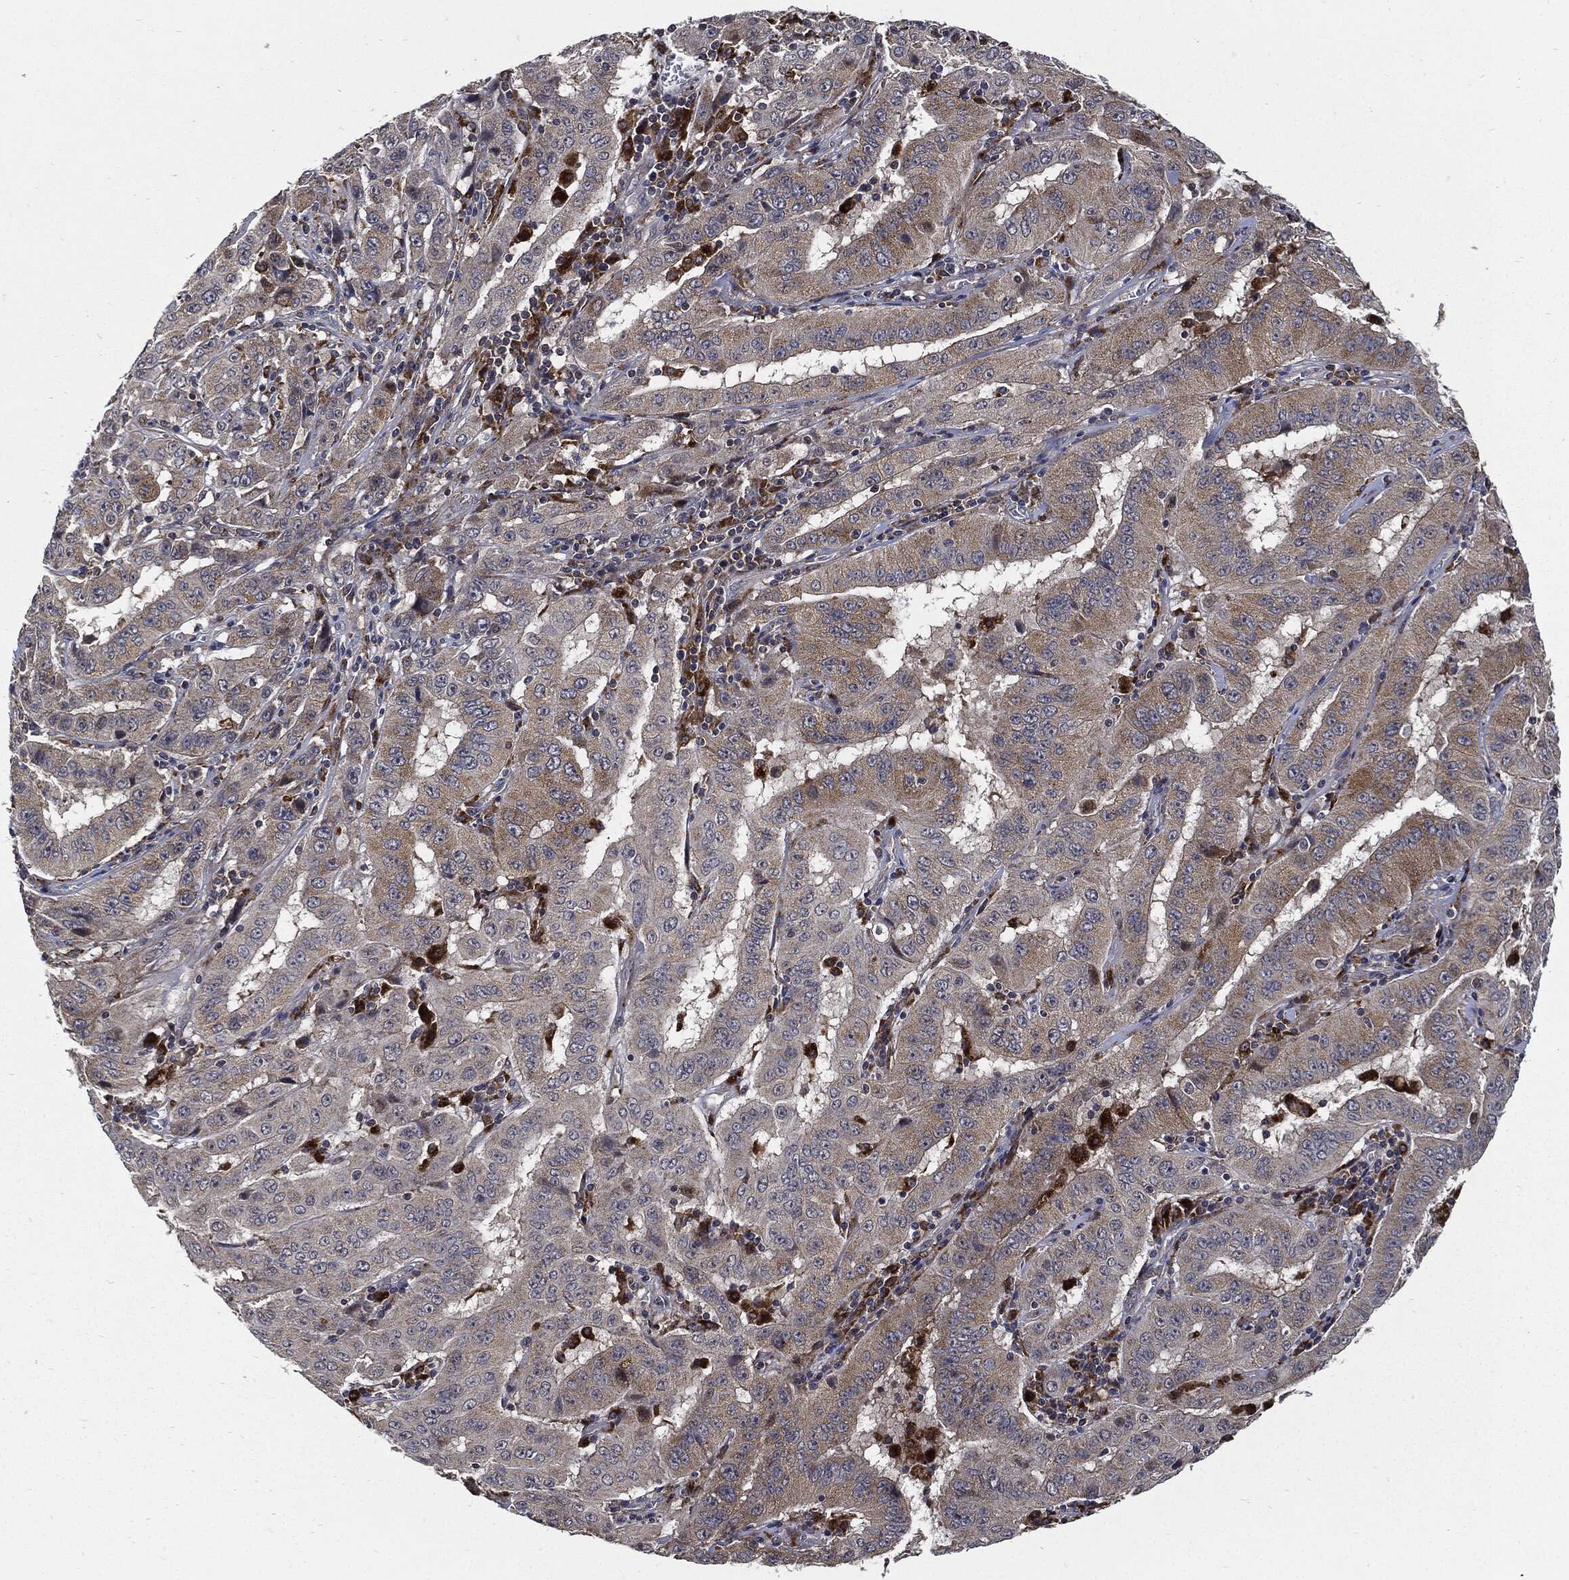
{"staining": {"intensity": "weak", "quantity": "<25%", "location": "cytoplasmic/membranous"}, "tissue": "pancreatic cancer", "cell_type": "Tumor cells", "image_type": "cancer", "snomed": [{"axis": "morphology", "description": "Adenocarcinoma, NOS"}, {"axis": "topography", "description": "Pancreas"}], "caption": "Tumor cells show no significant protein positivity in pancreatic cancer.", "gene": "SLC31A2", "patient": {"sex": "male", "age": 63}}